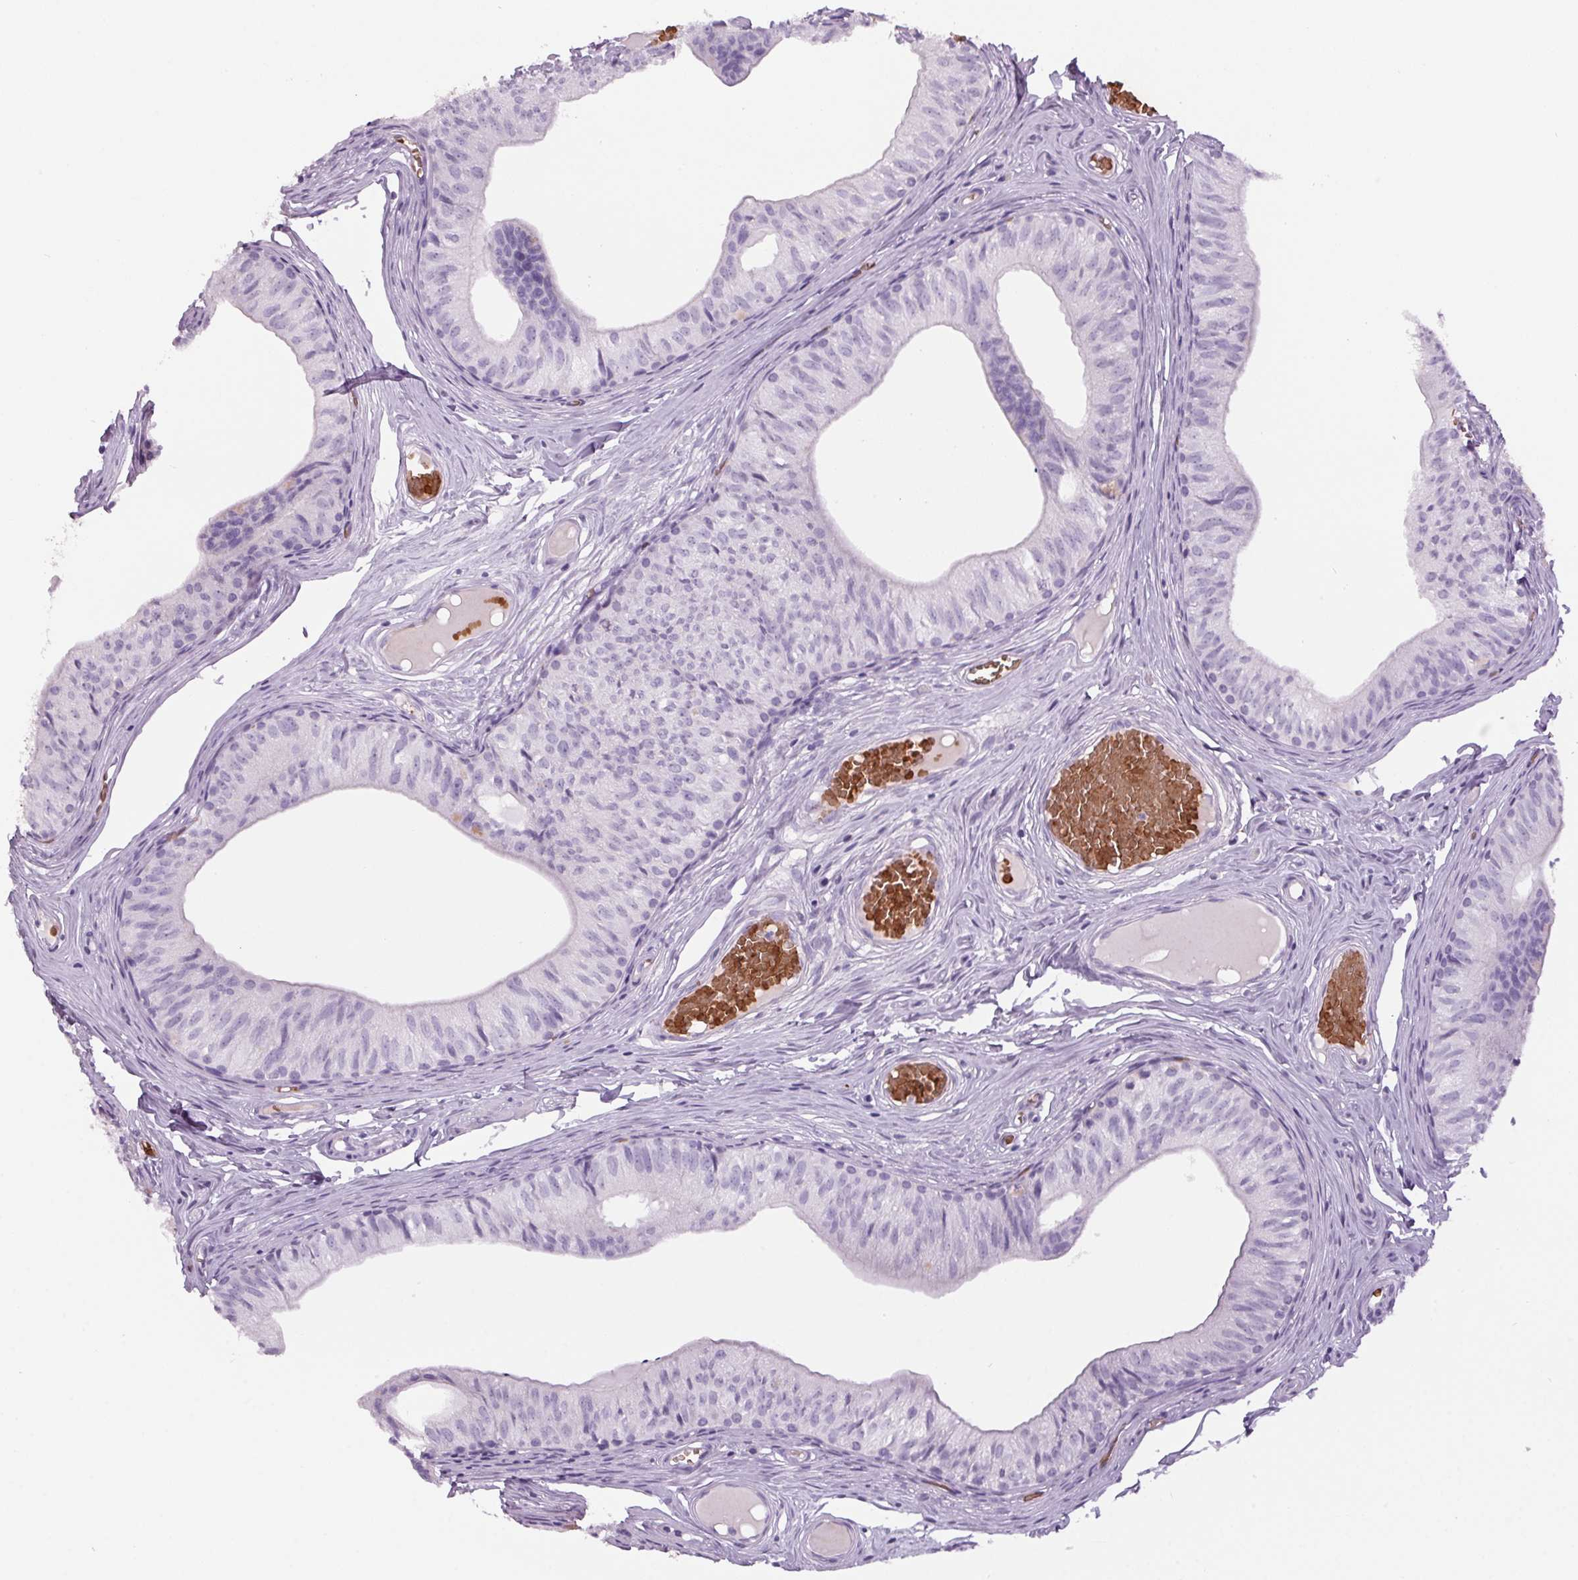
{"staining": {"intensity": "negative", "quantity": "none", "location": "none"}, "tissue": "epididymis", "cell_type": "Glandular cells", "image_type": "normal", "snomed": [{"axis": "morphology", "description": "Normal tissue, NOS"}, {"axis": "topography", "description": "Epididymis"}], "caption": "This is a micrograph of immunohistochemistry staining of normal epididymis, which shows no expression in glandular cells. (DAB (3,3'-diaminobenzidine) immunohistochemistry, high magnification).", "gene": "HBQ1", "patient": {"sex": "male", "age": 25}}